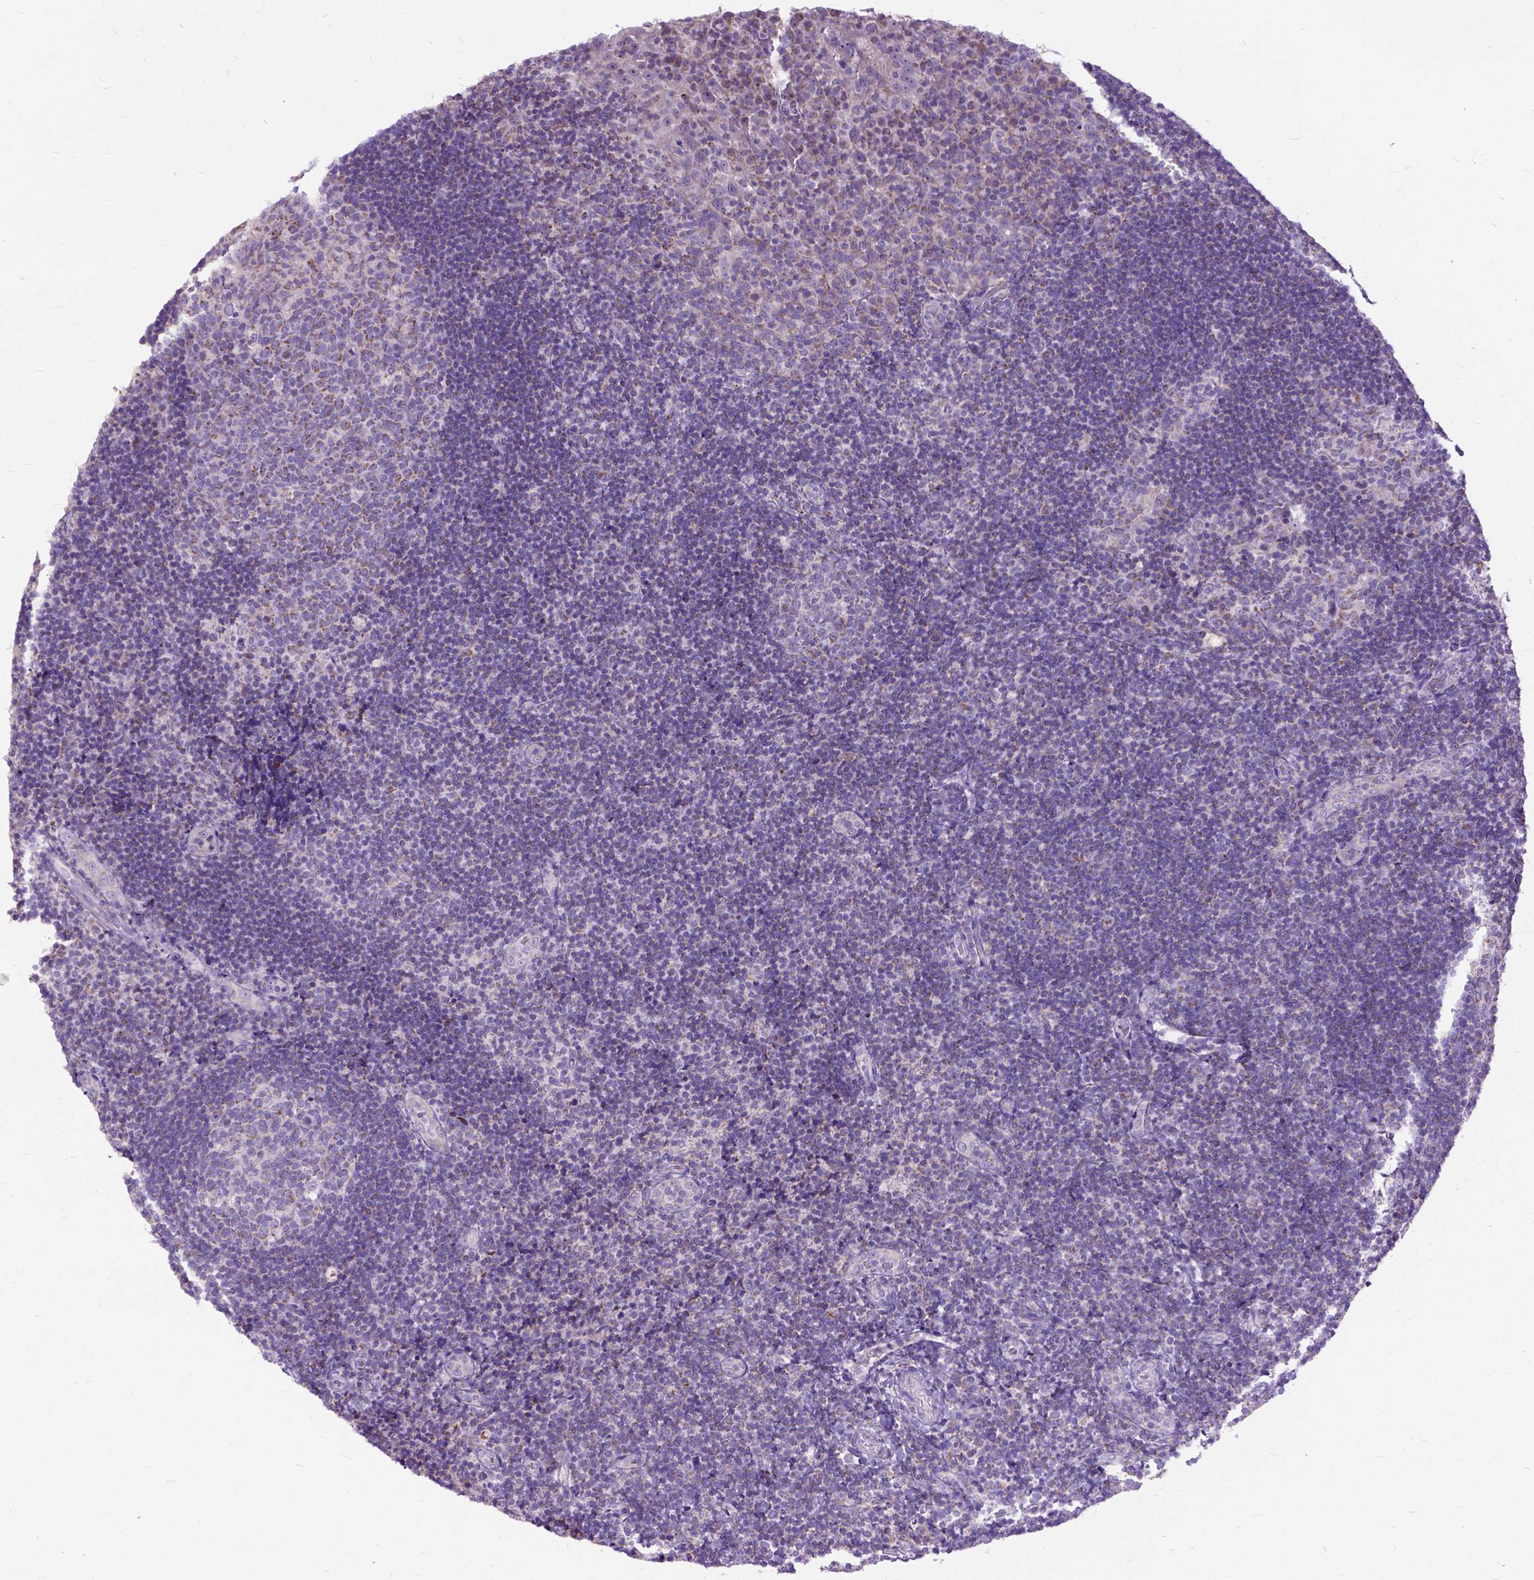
{"staining": {"intensity": "negative", "quantity": "none", "location": "none"}, "tissue": "tonsil", "cell_type": "Germinal center cells", "image_type": "normal", "snomed": [{"axis": "morphology", "description": "Normal tissue, NOS"}, {"axis": "topography", "description": "Tonsil"}], "caption": "IHC photomicrograph of normal human tonsil stained for a protein (brown), which shows no positivity in germinal center cells.", "gene": "CTAG2", "patient": {"sex": "male", "age": 17}}